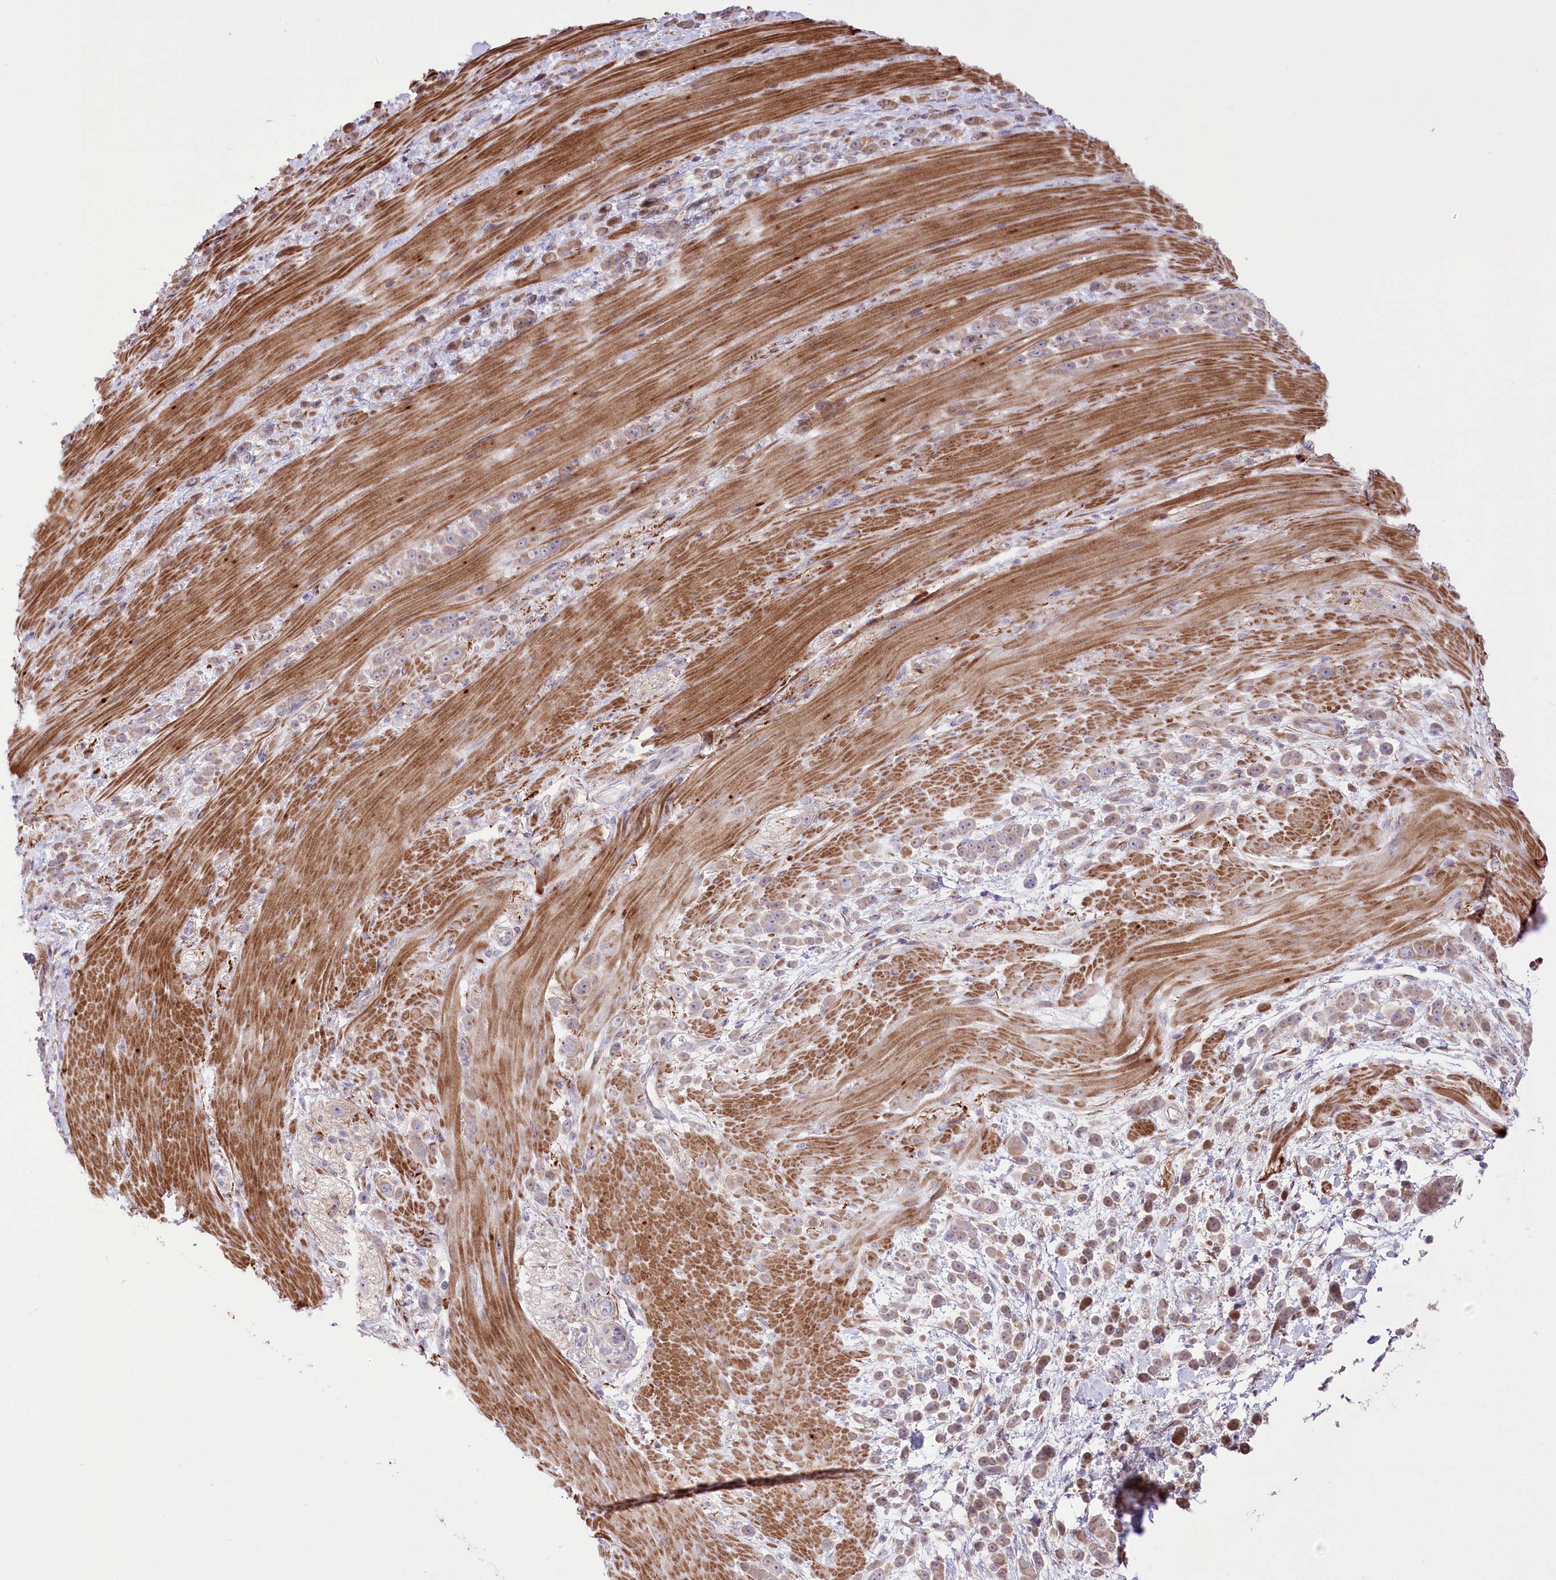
{"staining": {"intensity": "weak", "quantity": "25%-75%", "location": "cytoplasmic/membranous"}, "tissue": "pancreatic cancer", "cell_type": "Tumor cells", "image_type": "cancer", "snomed": [{"axis": "morphology", "description": "Normal tissue, NOS"}, {"axis": "morphology", "description": "Adenocarcinoma, NOS"}, {"axis": "topography", "description": "Pancreas"}], "caption": "IHC (DAB (3,3'-diaminobenzidine)) staining of pancreatic adenocarcinoma exhibits weak cytoplasmic/membranous protein positivity in about 25%-75% of tumor cells.", "gene": "RNF24", "patient": {"sex": "female", "age": 64}}